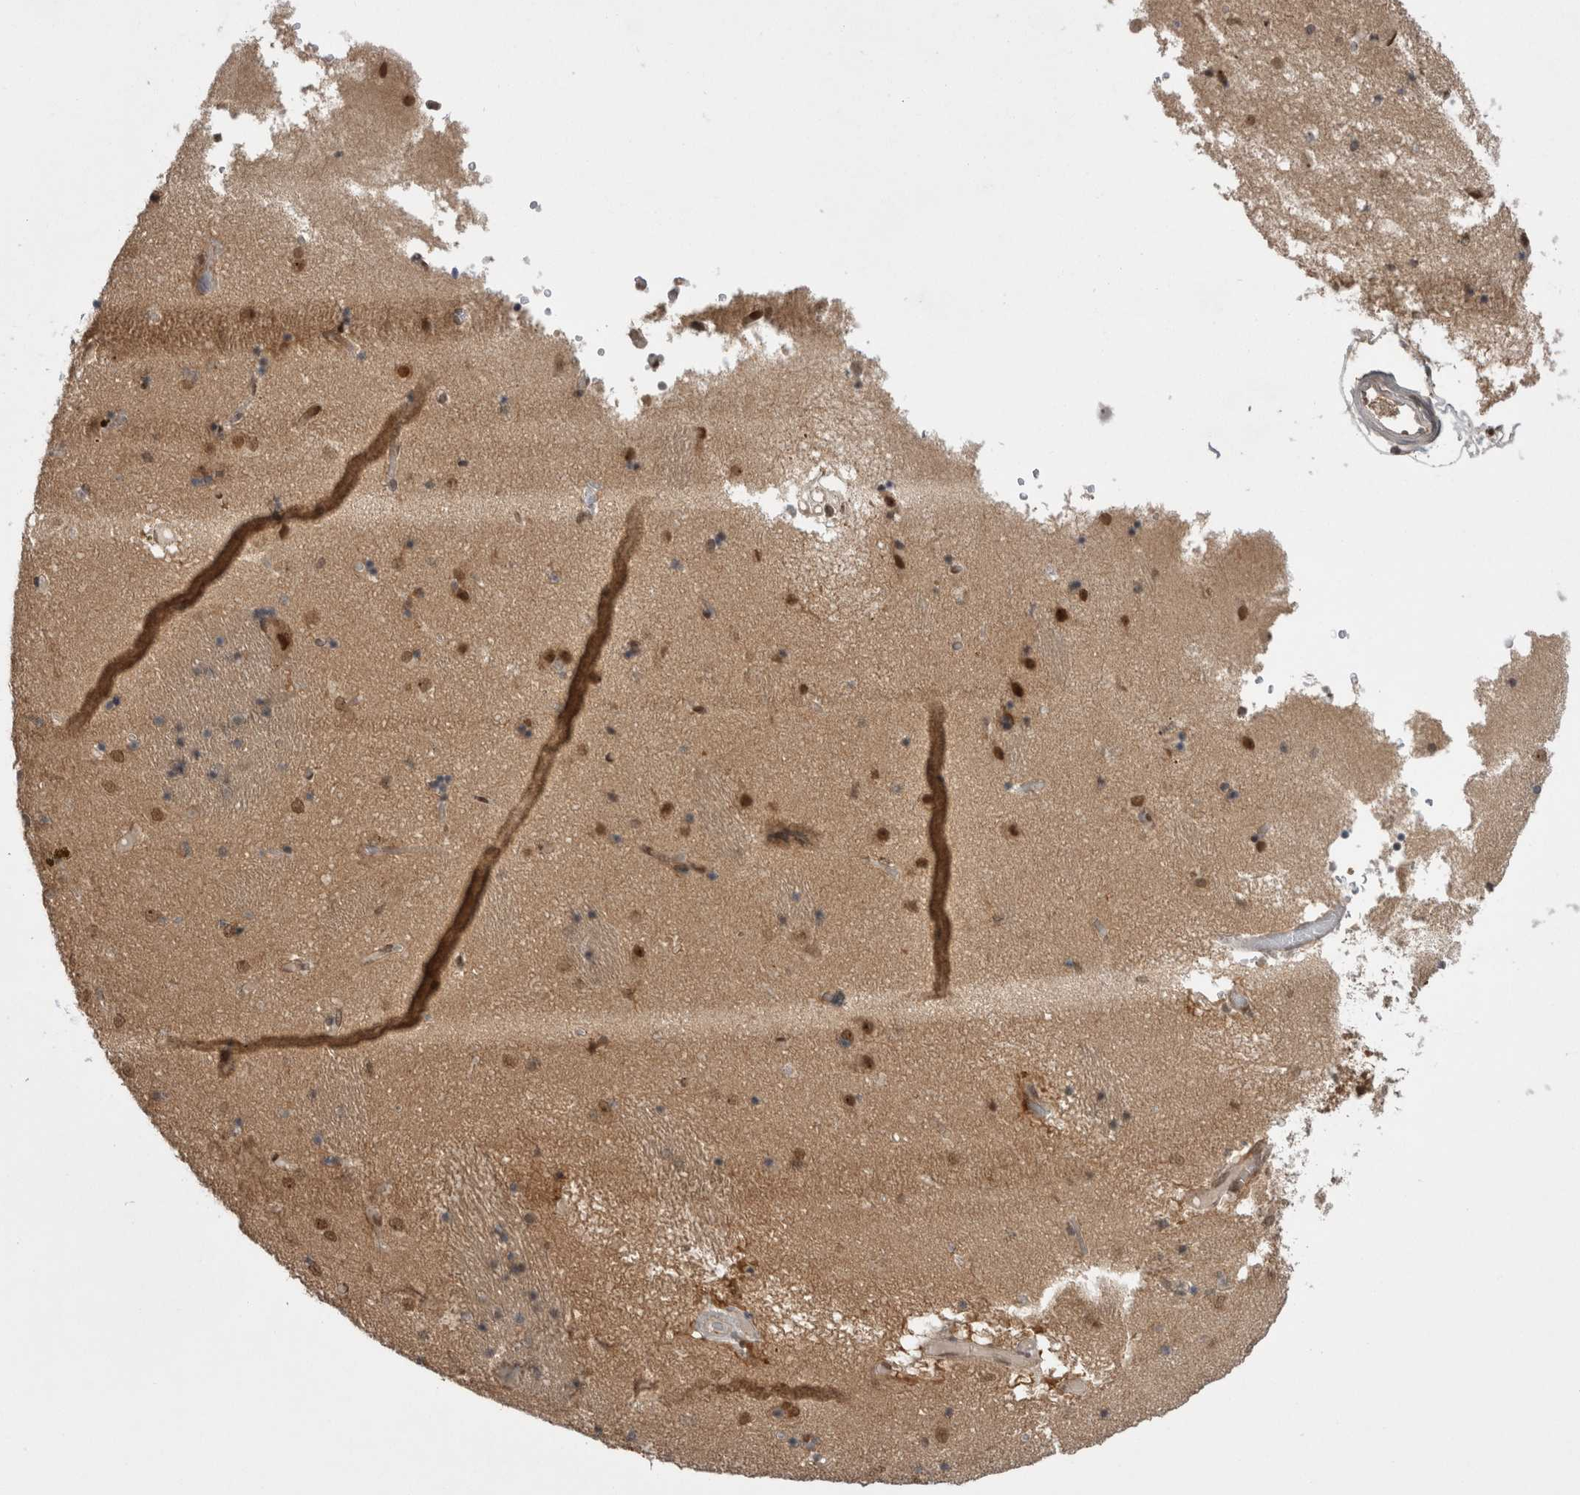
{"staining": {"intensity": "weak", "quantity": "<25%", "location": "cytoplasmic/membranous,nuclear"}, "tissue": "caudate", "cell_type": "Glial cells", "image_type": "normal", "snomed": [{"axis": "morphology", "description": "Normal tissue, NOS"}, {"axis": "topography", "description": "Lateral ventricle wall"}], "caption": "Normal caudate was stained to show a protein in brown. There is no significant expression in glial cells. The staining was performed using DAB (3,3'-diaminobenzidine) to visualize the protein expression in brown, while the nuclei were stained in blue with hematoxylin (Magnification: 20x).", "gene": "ZNF341", "patient": {"sex": "male", "age": 70}}